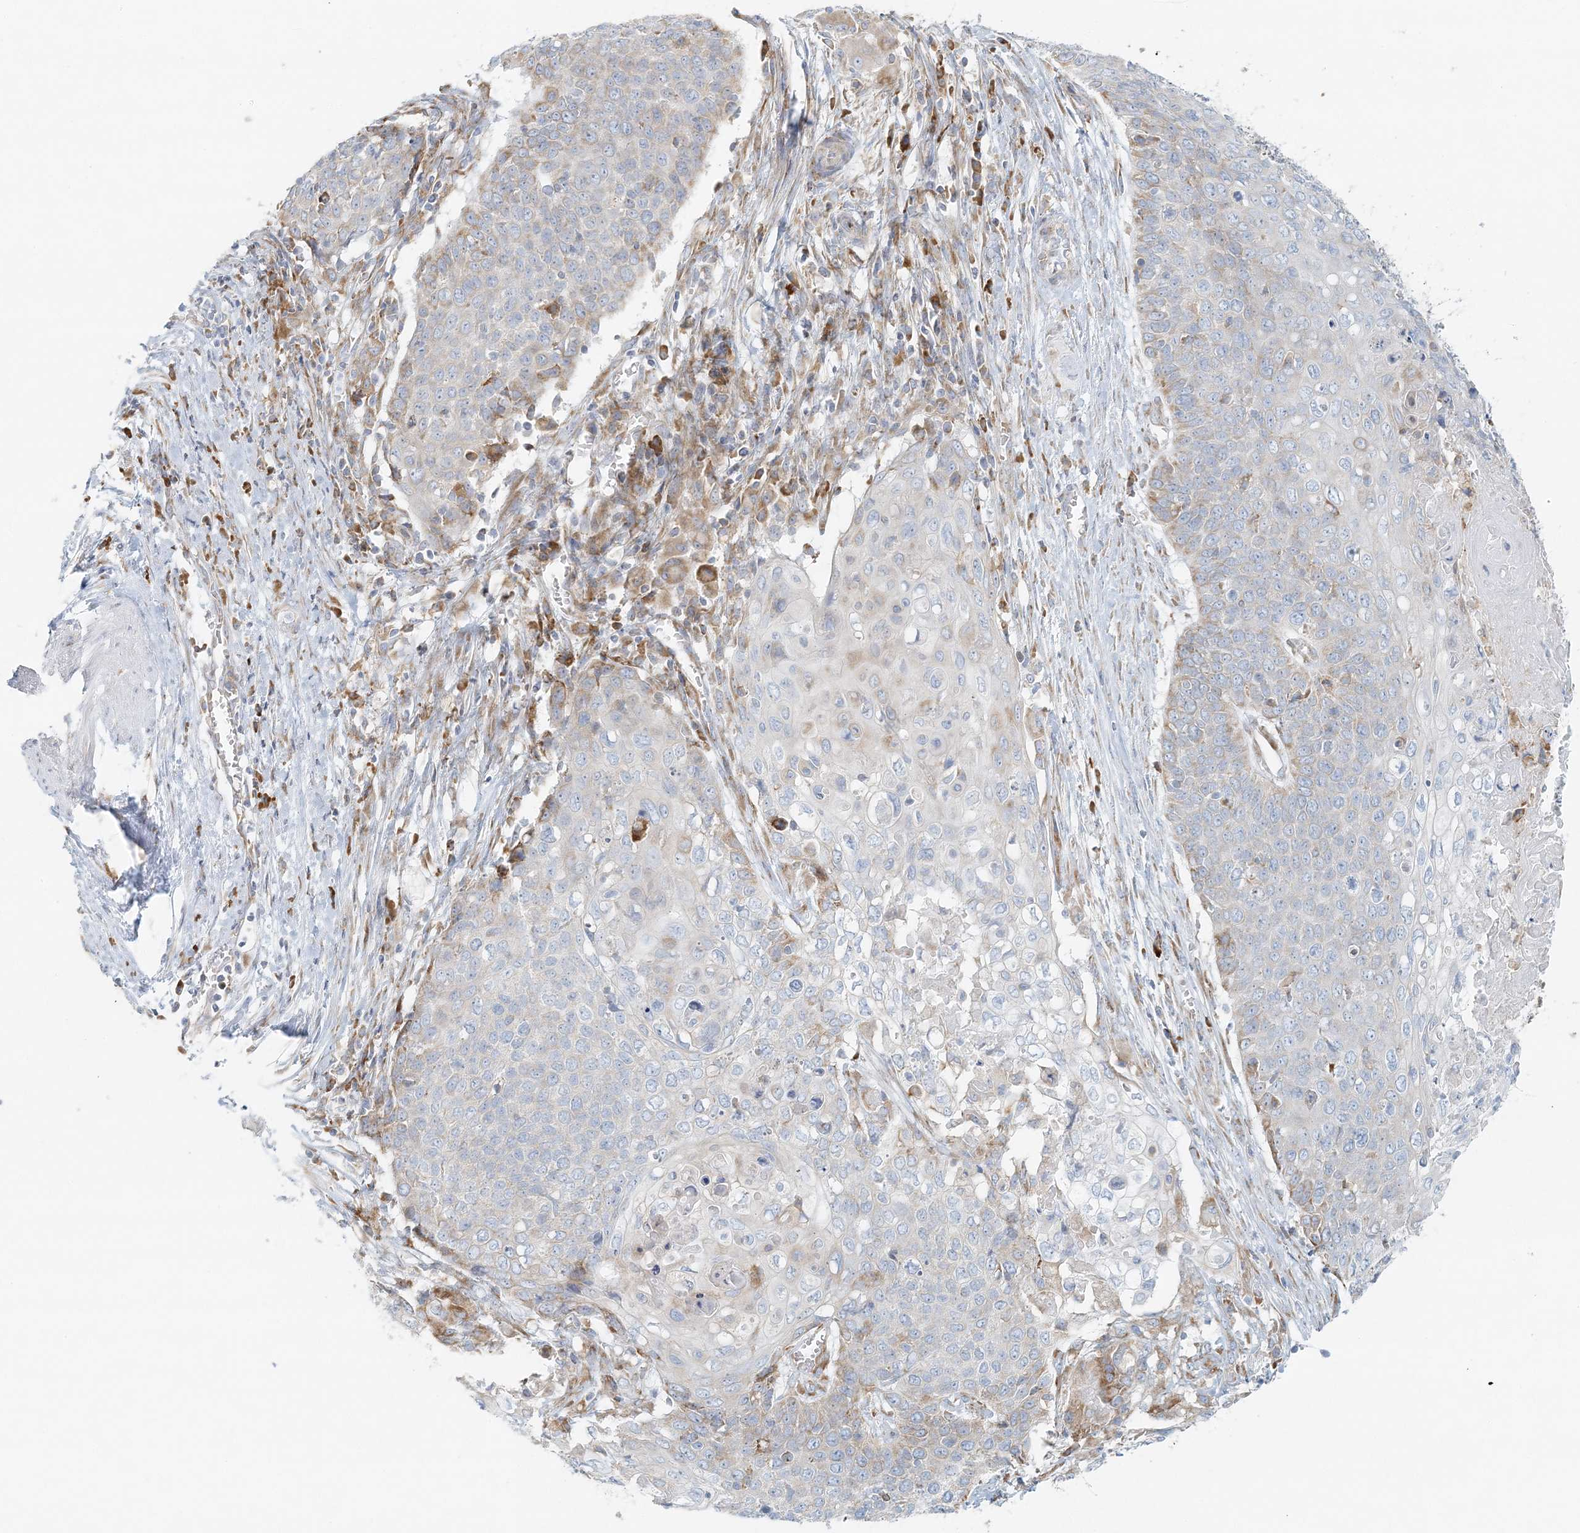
{"staining": {"intensity": "weak", "quantity": "<25%", "location": "cytoplasmic/membranous"}, "tissue": "cervical cancer", "cell_type": "Tumor cells", "image_type": "cancer", "snomed": [{"axis": "morphology", "description": "Squamous cell carcinoma, NOS"}, {"axis": "topography", "description": "Cervix"}], "caption": "Immunohistochemical staining of cervical squamous cell carcinoma shows no significant expression in tumor cells. (DAB immunohistochemistry (IHC) with hematoxylin counter stain).", "gene": "STK11IP", "patient": {"sex": "female", "age": 39}}